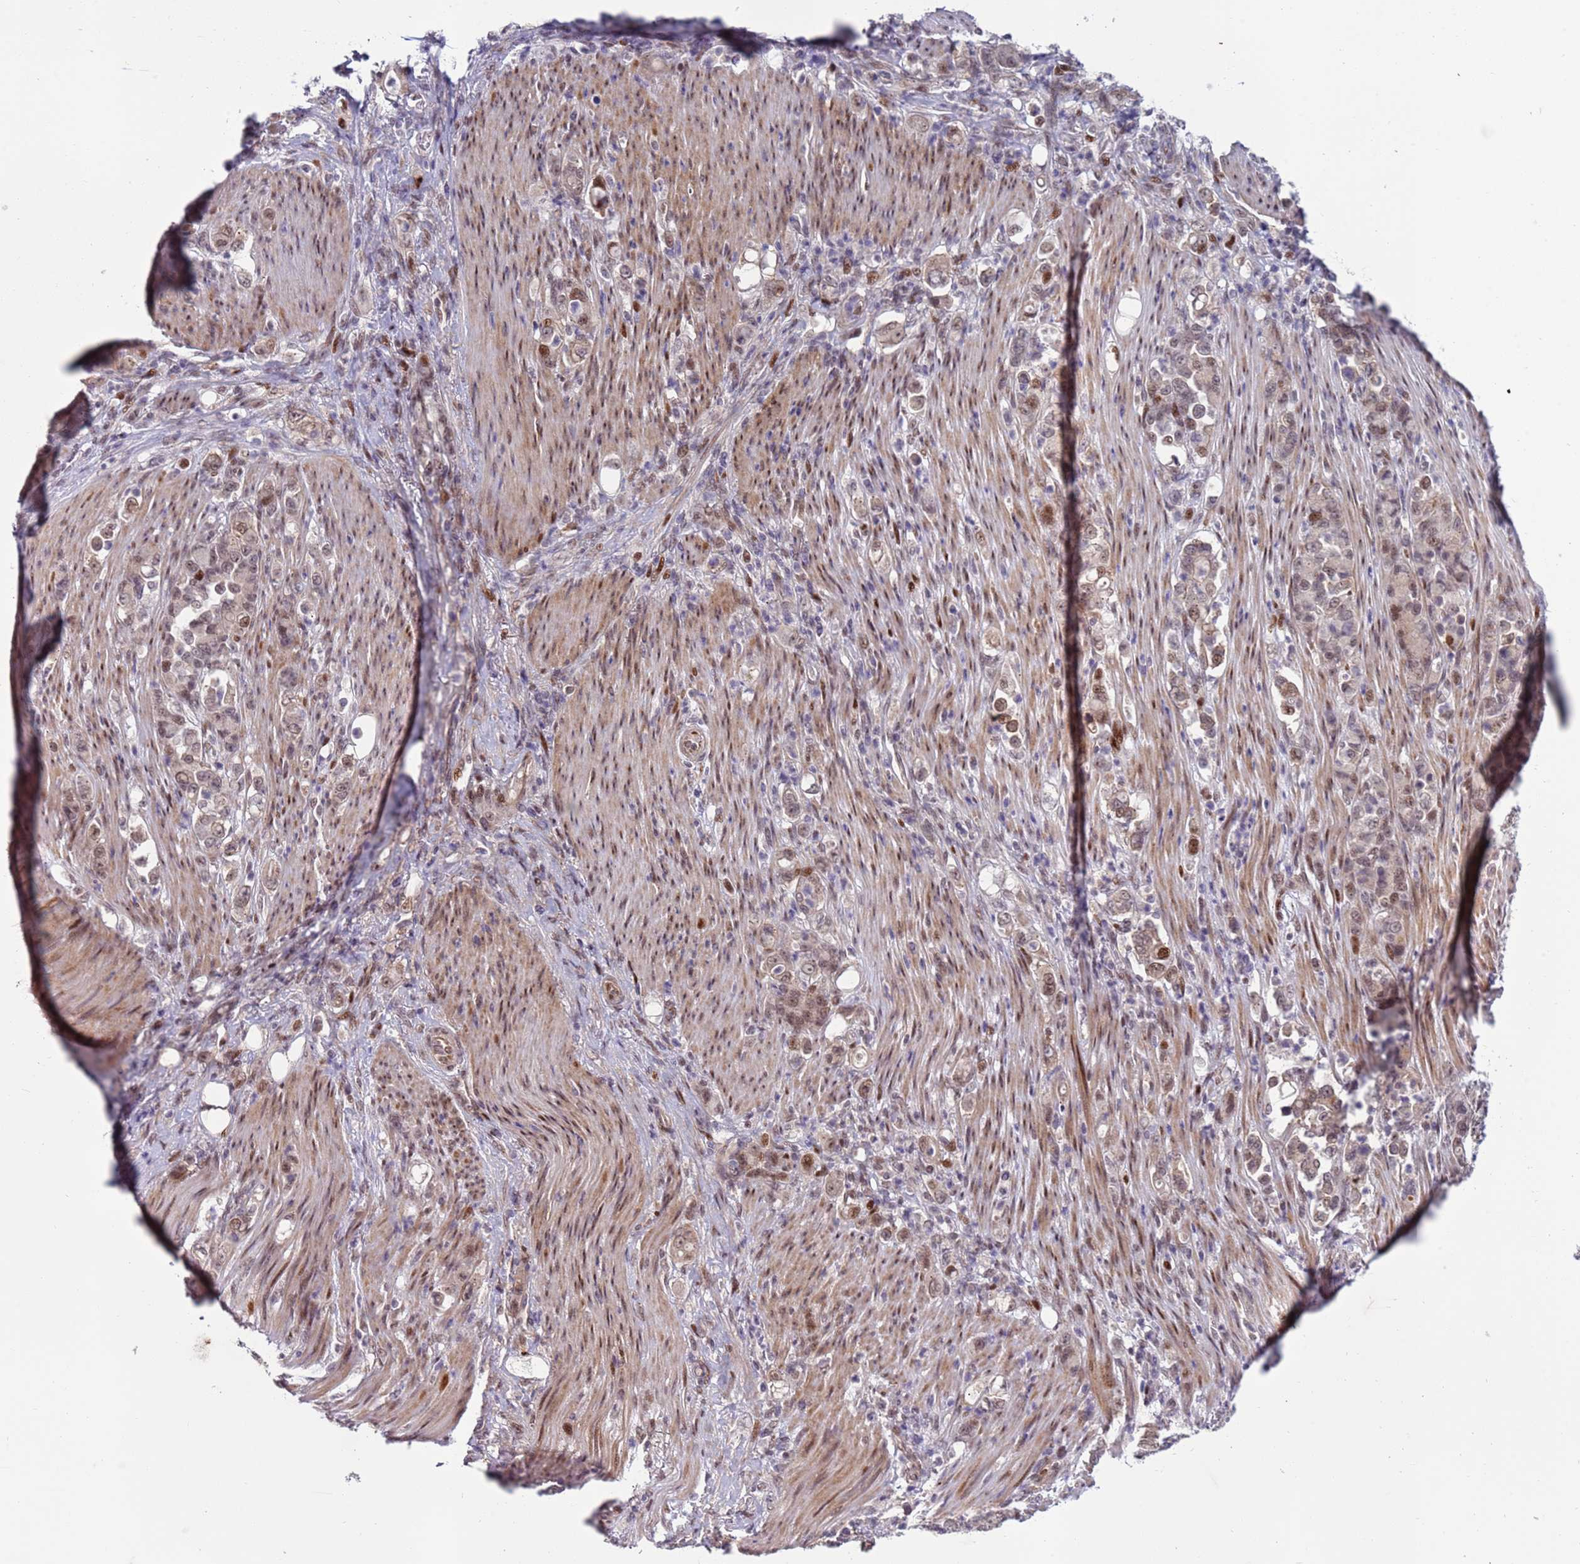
{"staining": {"intensity": "moderate", "quantity": "<25%", "location": "nuclear"}, "tissue": "stomach cancer", "cell_type": "Tumor cells", "image_type": "cancer", "snomed": [{"axis": "morphology", "description": "Normal tissue, NOS"}, {"axis": "morphology", "description": "Adenocarcinoma, NOS"}, {"axis": "topography", "description": "Stomach"}], "caption": "Immunohistochemistry photomicrograph of neoplastic tissue: human stomach cancer stained using immunohistochemistry (IHC) exhibits low levels of moderate protein expression localized specifically in the nuclear of tumor cells, appearing as a nuclear brown color.", "gene": "SHC3", "patient": {"sex": "female", "age": 79}}